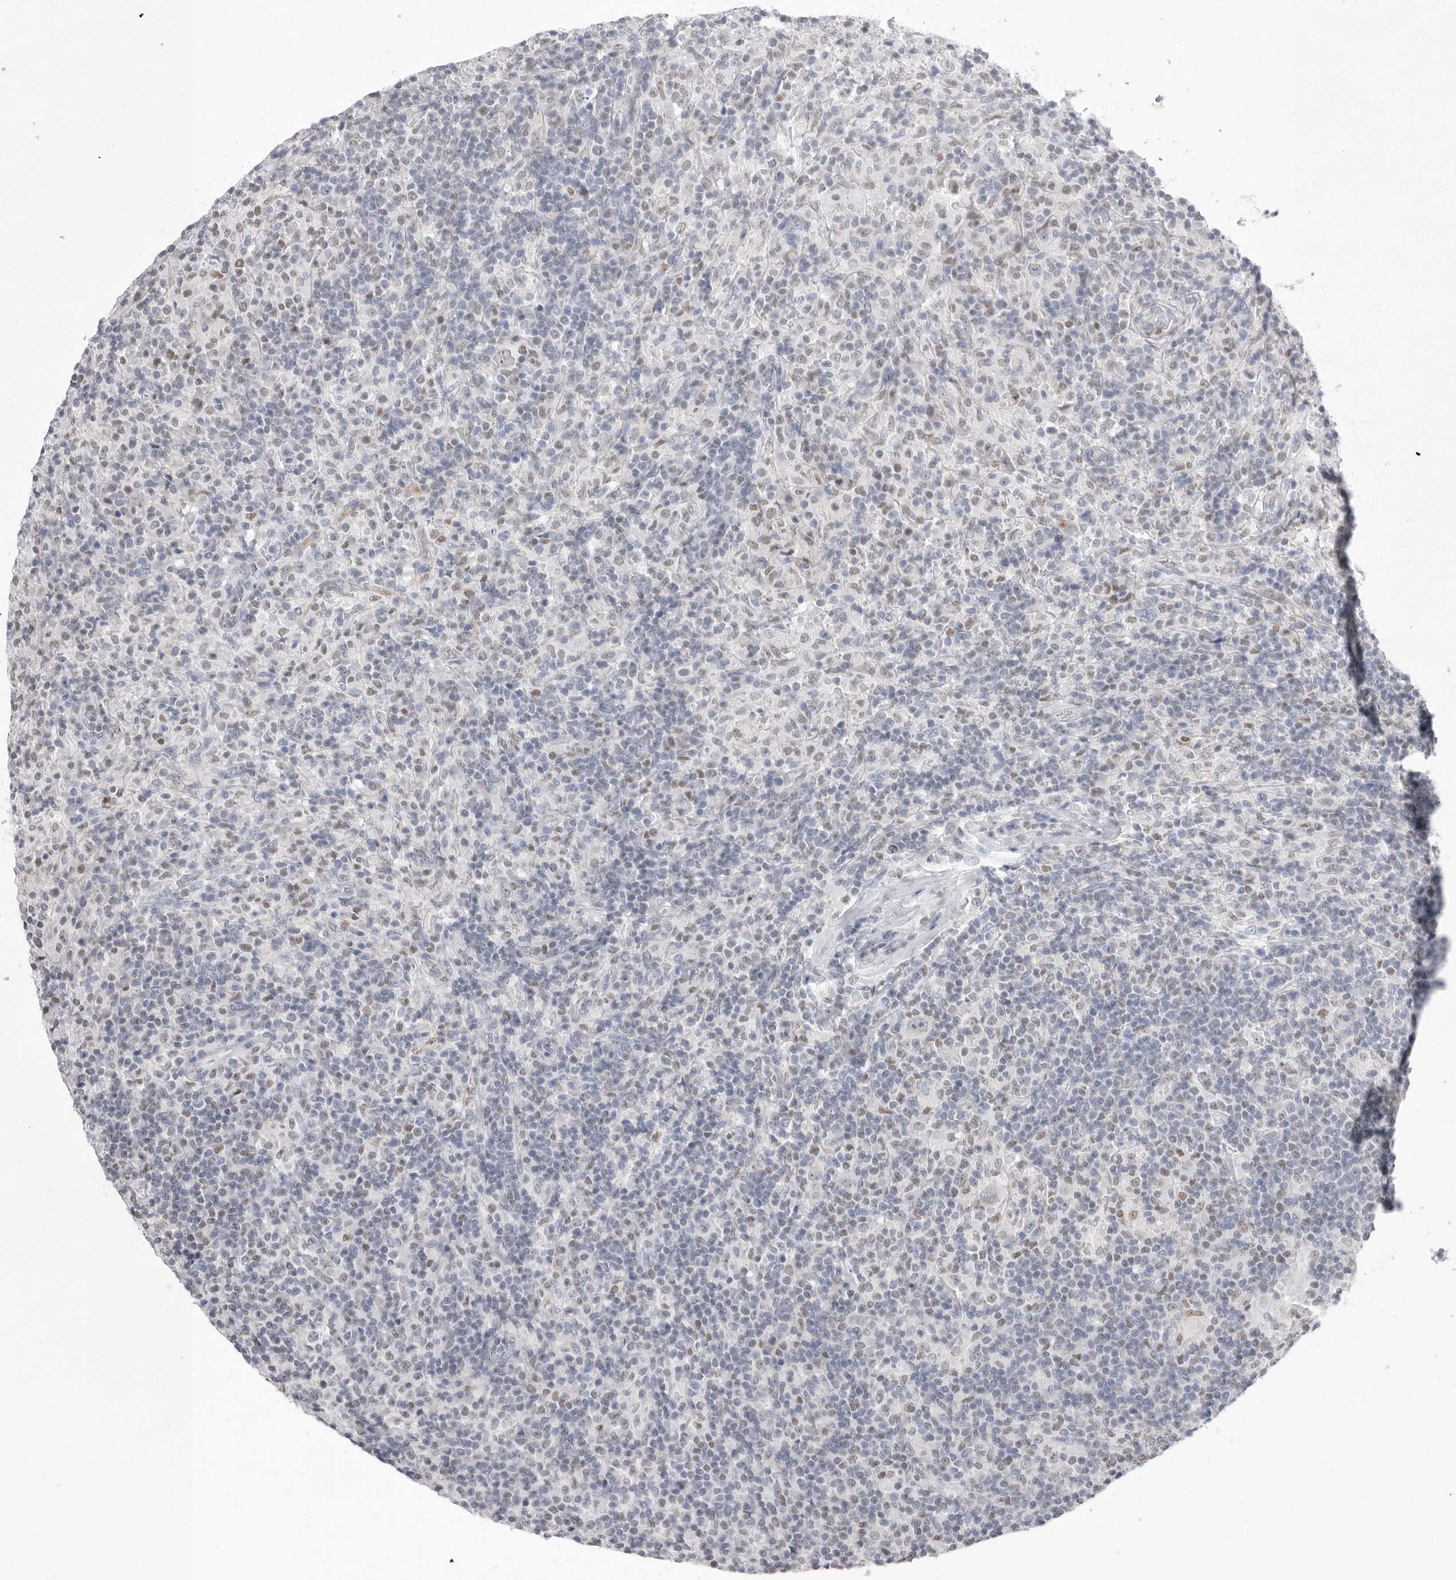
{"staining": {"intensity": "weak", "quantity": "25%-75%", "location": "nuclear"}, "tissue": "lymphoma", "cell_type": "Tumor cells", "image_type": "cancer", "snomed": [{"axis": "morphology", "description": "Hodgkin's disease, NOS"}, {"axis": "topography", "description": "Lymph node"}], "caption": "Hodgkin's disease stained for a protein displays weak nuclear positivity in tumor cells. (Brightfield microscopy of DAB IHC at high magnification).", "gene": "ZBTB7B", "patient": {"sex": "male", "age": 70}}